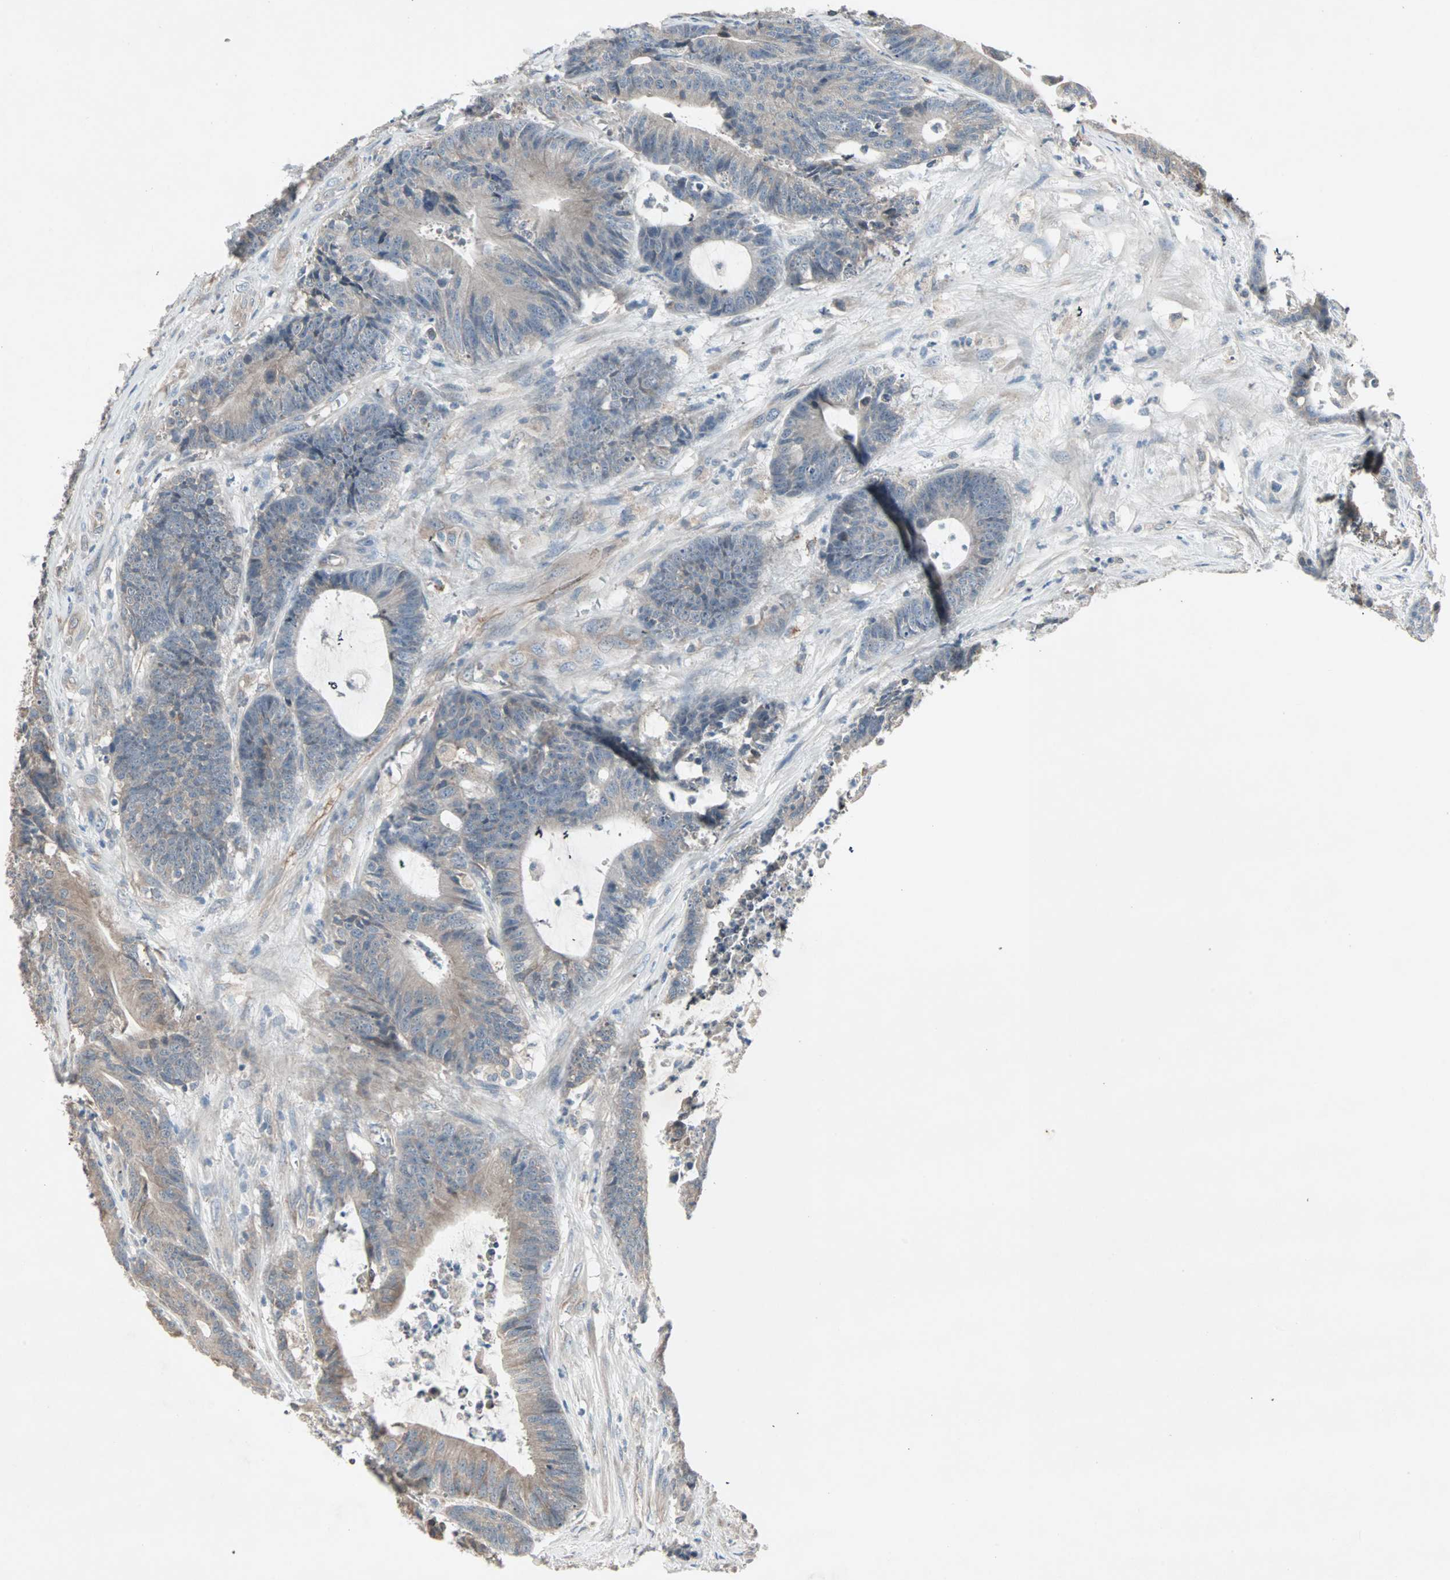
{"staining": {"intensity": "weak", "quantity": "25%-75%", "location": "cytoplasmic/membranous"}, "tissue": "colorectal cancer", "cell_type": "Tumor cells", "image_type": "cancer", "snomed": [{"axis": "morphology", "description": "Adenocarcinoma, NOS"}, {"axis": "topography", "description": "Colon"}], "caption": "About 25%-75% of tumor cells in colorectal adenocarcinoma display weak cytoplasmic/membranous protein staining as visualized by brown immunohistochemical staining.", "gene": "JMJD7-PLA2G4B", "patient": {"sex": "female", "age": 84}}